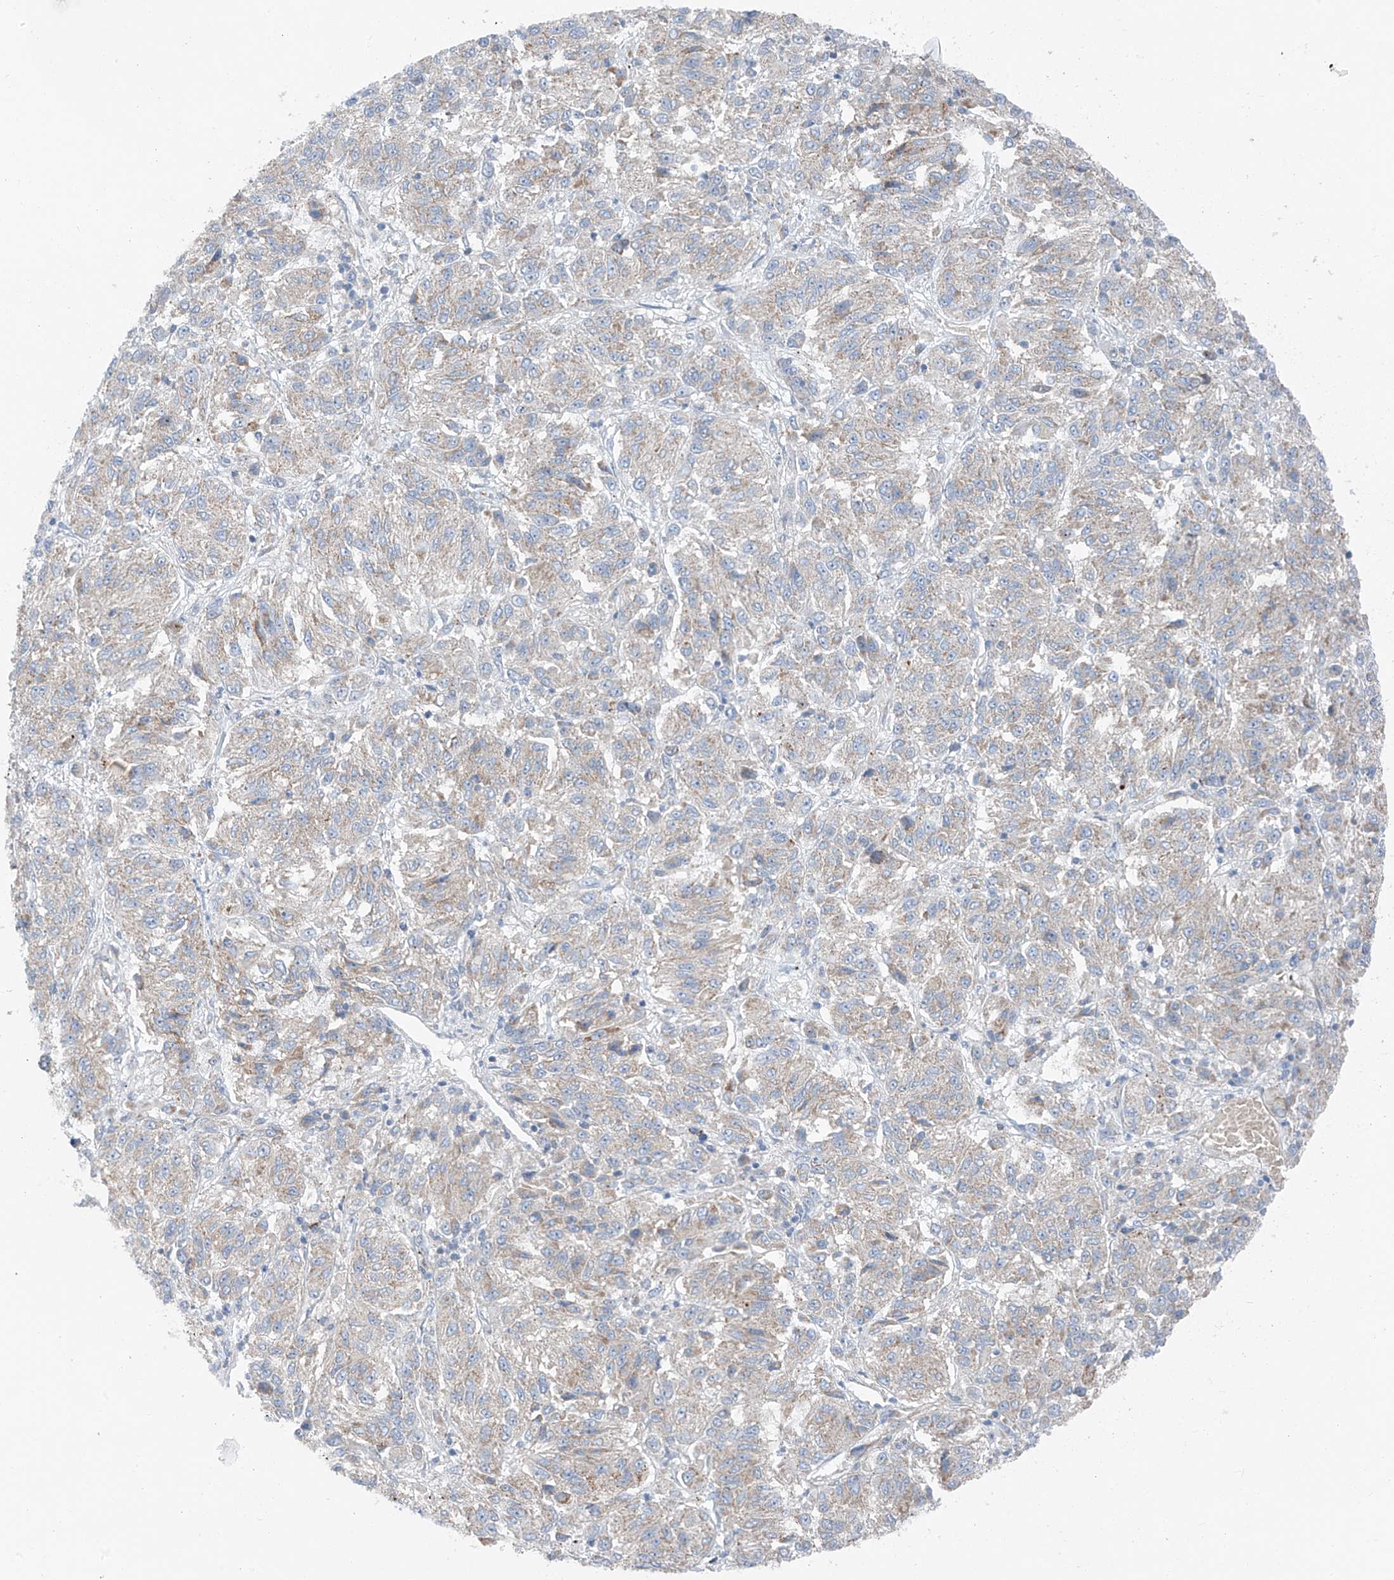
{"staining": {"intensity": "weak", "quantity": "<25%", "location": "cytoplasmic/membranous"}, "tissue": "melanoma", "cell_type": "Tumor cells", "image_type": "cancer", "snomed": [{"axis": "morphology", "description": "Malignant melanoma, Metastatic site"}, {"axis": "topography", "description": "Lung"}], "caption": "High magnification brightfield microscopy of malignant melanoma (metastatic site) stained with DAB (brown) and counterstained with hematoxylin (blue): tumor cells show no significant positivity.", "gene": "CHMP2B", "patient": {"sex": "male", "age": 64}}